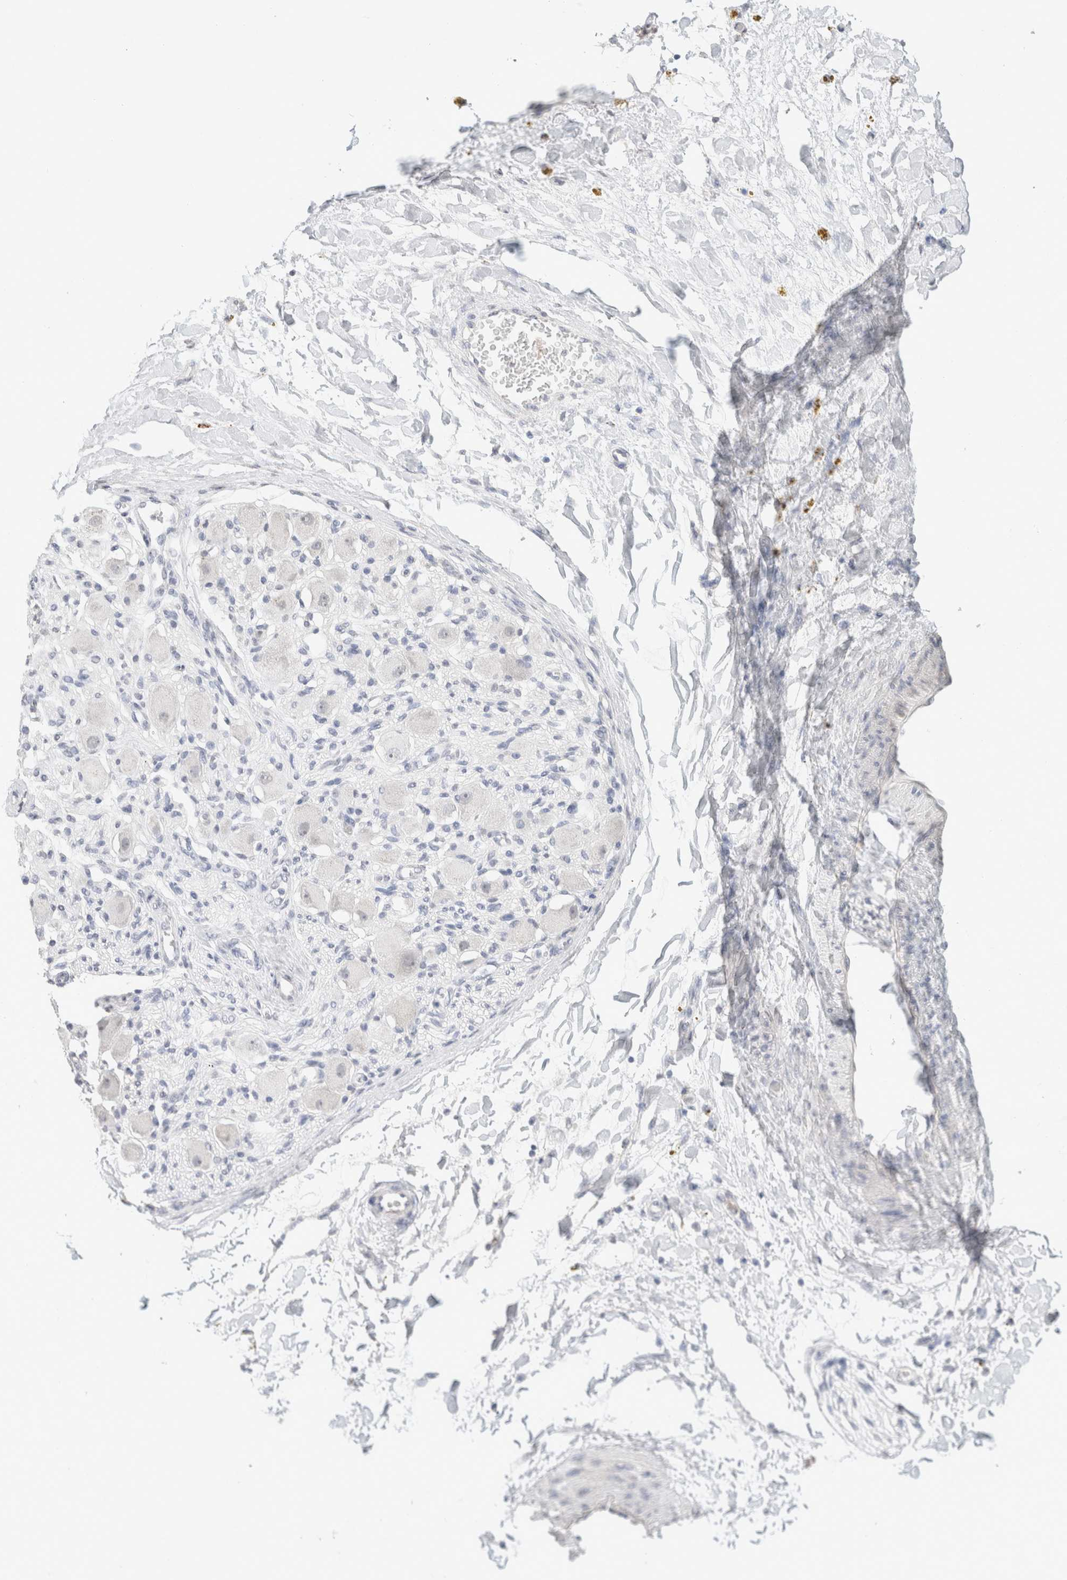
{"staining": {"intensity": "negative", "quantity": "none", "location": "none"}, "tissue": "adipose tissue", "cell_type": "Adipocytes", "image_type": "normal", "snomed": [{"axis": "morphology", "description": "Normal tissue, NOS"}, {"axis": "topography", "description": "Kidney"}, {"axis": "topography", "description": "Peripheral nerve tissue"}], "caption": "Immunohistochemistry (IHC) histopathology image of unremarkable adipose tissue: human adipose tissue stained with DAB (3,3'-diaminobenzidine) reveals no significant protein expression in adipocytes.", "gene": "CD80", "patient": {"sex": "male", "age": 7}}